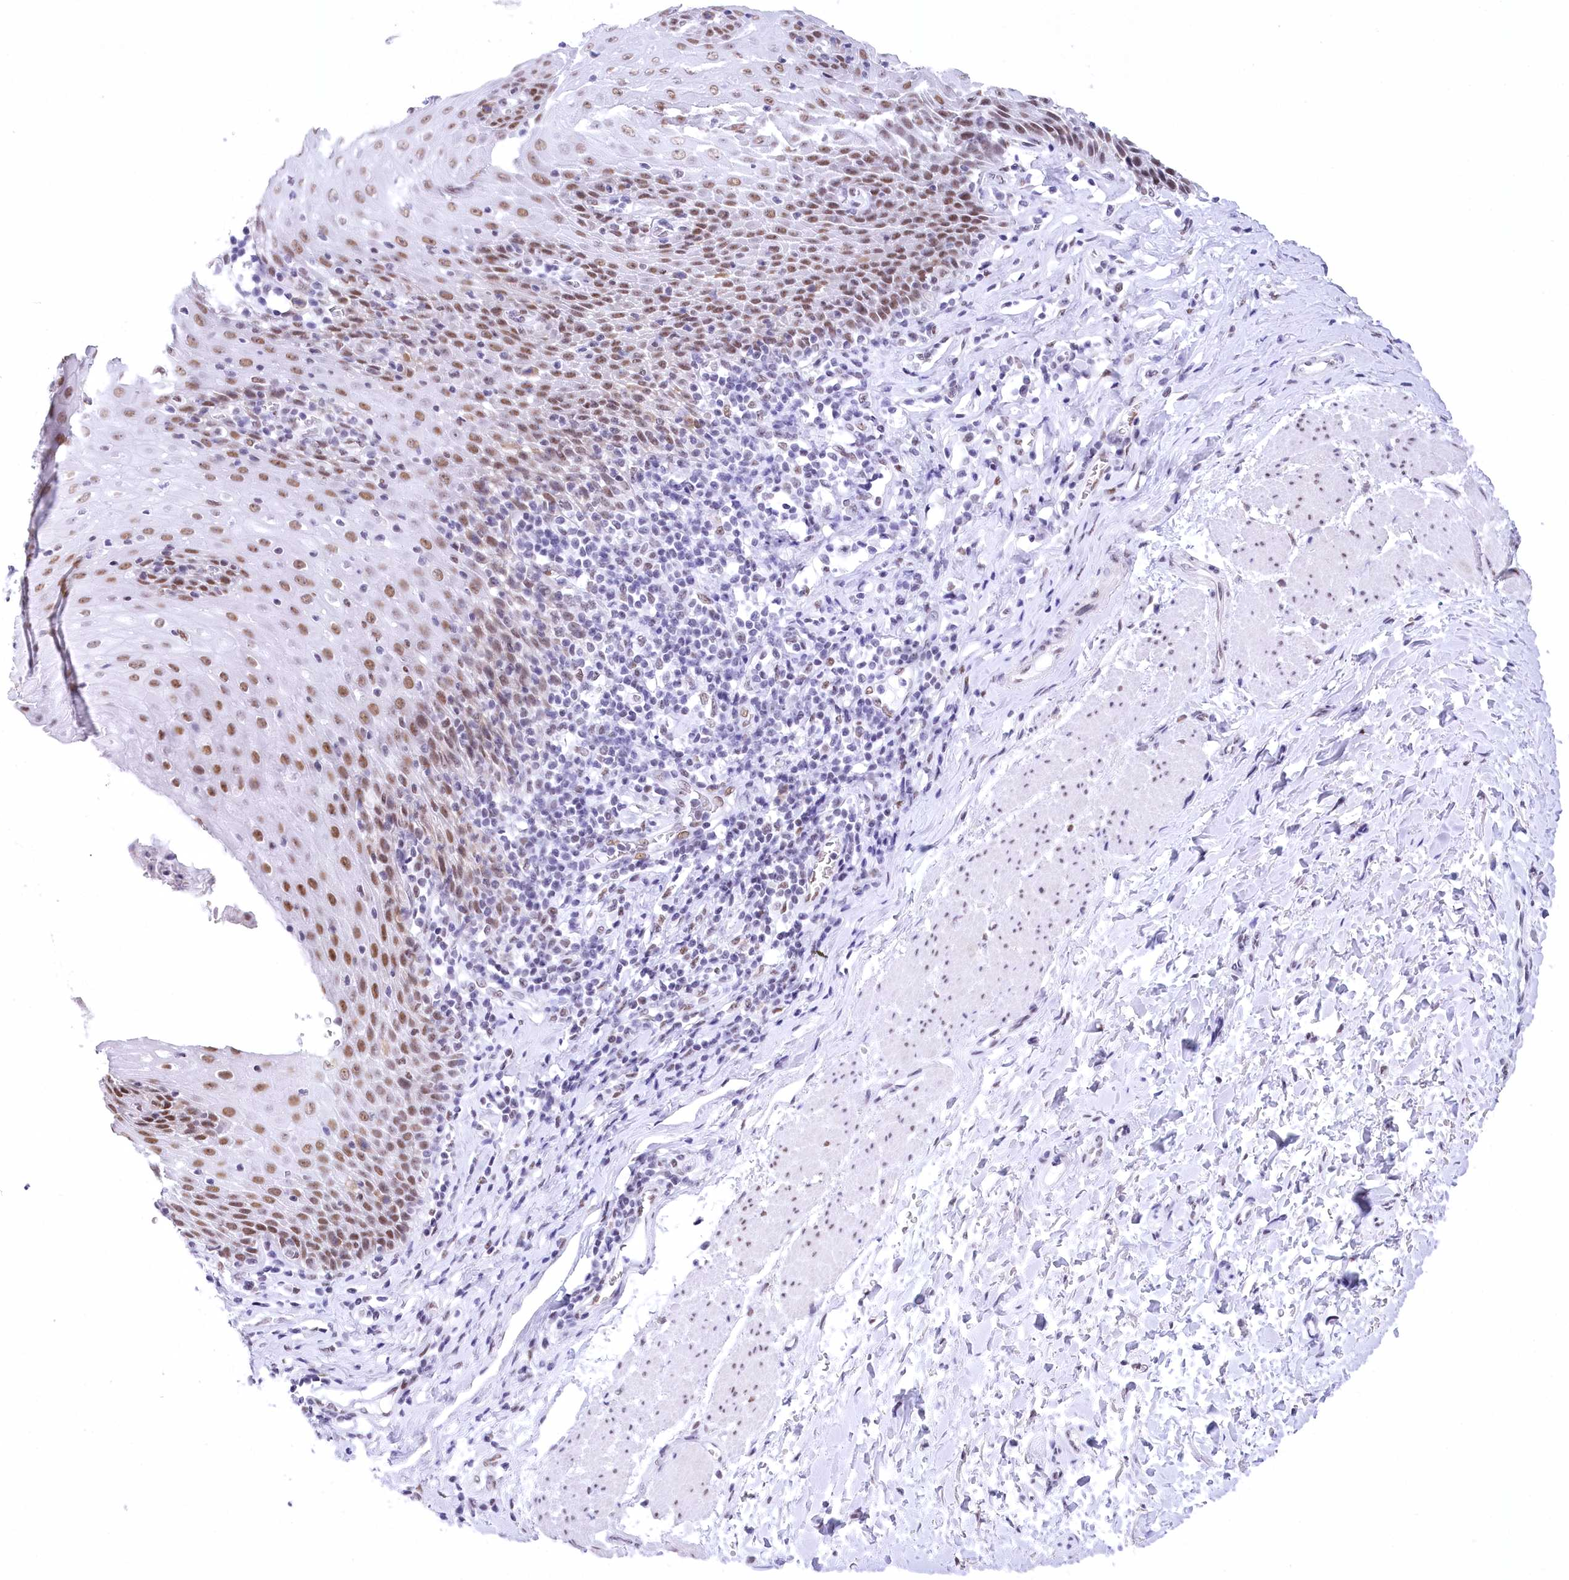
{"staining": {"intensity": "moderate", "quantity": "25%-75%", "location": "nuclear"}, "tissue": "esophagus", "cell_type": "Squamous epithelial cells", "image_type": "normal", "snomed": [{"axis": "morphology", "description": "Normal tissue, NOS"}, {"axis": "topography", "description": "Esophagus"}], "caption": "A medium amount of moderate nuclear positivity is present in about 25%-75% of squamous epithelial cells in unremarkable esophagus. The staining was performed using DAB (3,3'-diaminobenzidine), with brown indicating positive protein expression. Nuclei are stained blue with hematoxylin.", "gene": "HNRNPA0", "patient": {"sex": "female", "age": 61}}